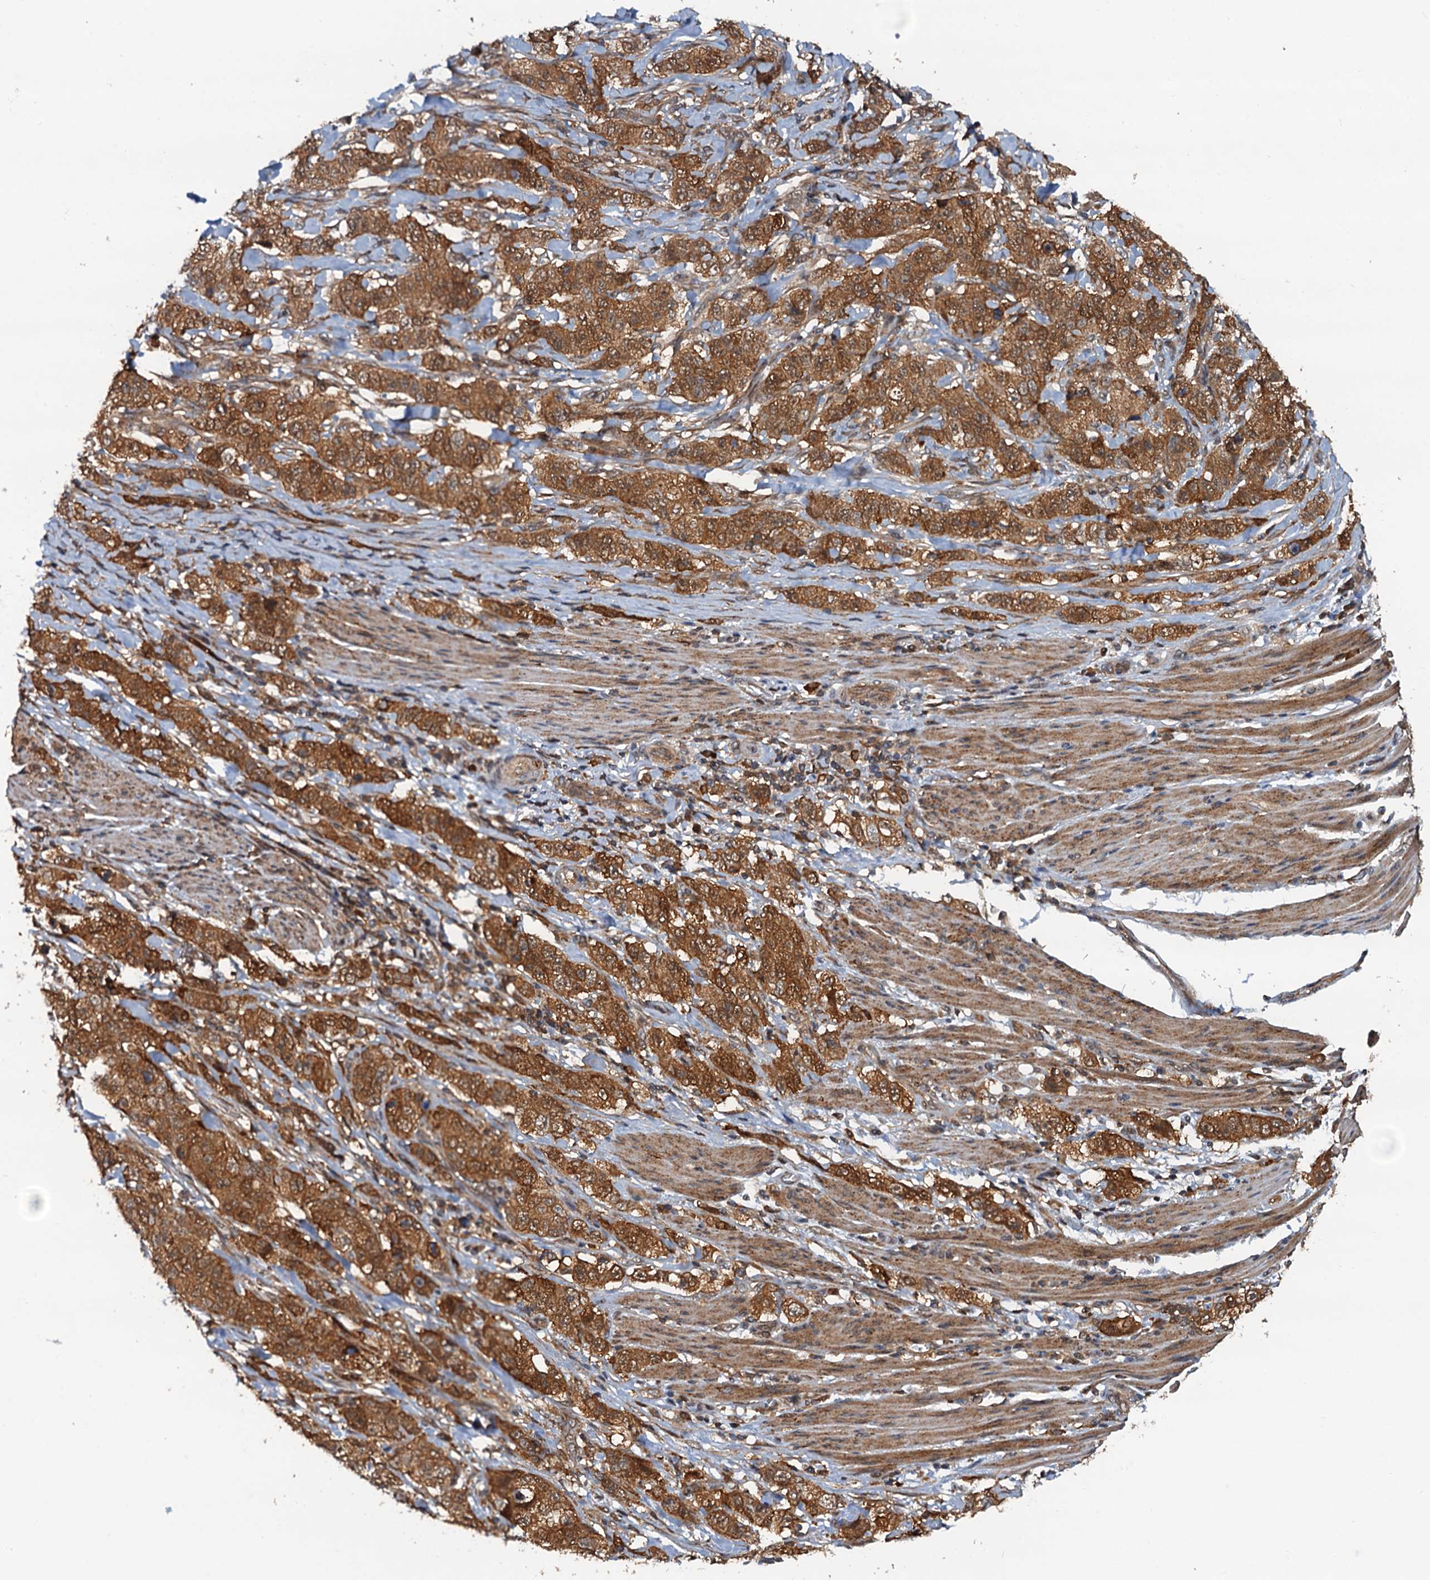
{"staining": {"intensity": "moderate", "quantity": ">75%", "location": "cytoplasmic/membranous"}, "tissue": "stomach cancer", "cell_type": "Tumor cells", "image_type": "cancer", "snomed": [{"axis": "morphology", "description": "Adenocarcinoma, NOS"}, {"axis": "topography", "description": "Stomach"}], "caption": "This is an image of immunohistochemistry (IHC) staining of stomach adenocarcinoma, which shows moderate expression in the cytoplasmic/membranous of tumor cells.", "gene": "AAGAB", "patient": {"sex": "male", "age": 48}}